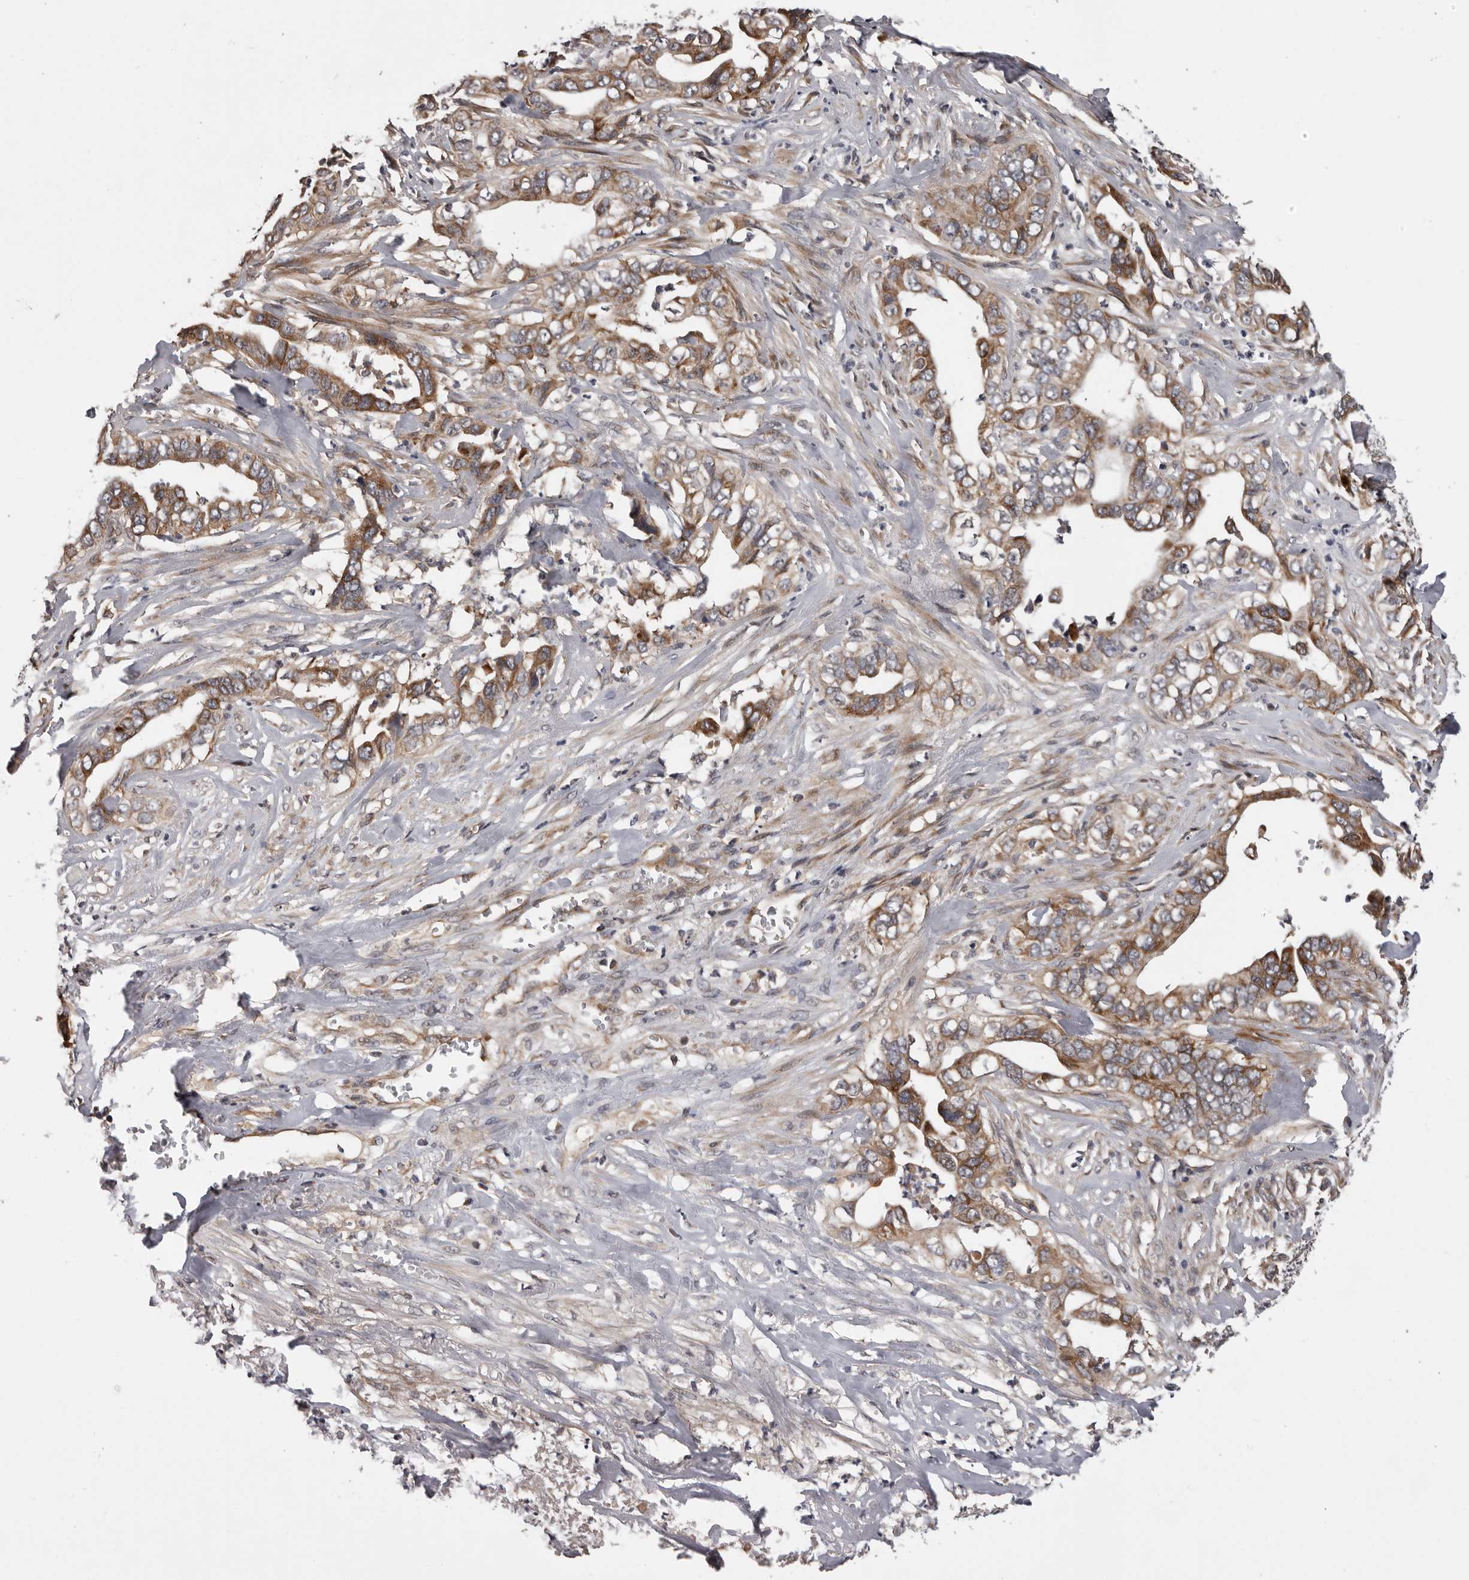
{"staining": {"intensity": "moderate", "quantity": ">75%", "location": "cytoplasmic/membranous"}, "tissue": "liver cancer", "cell_type": "Tumor cells", "image_type": "cancer", "snomed": [{"axis": "morphology", "description": "Cholangiocarcinoma"}, {"axis": "topography", "description": "Liver"}], "caption": "IHC of human liver cancer (cholangiocarcinoma) reveals medium levels of moderate cytoplasmic/membranous positivity in about >75% of tumor cells. The protein is stained brown, and the nuclei are stained in blue (DAB IHC with brightfield microscopy, high magnification).", "gene": "VPS37A", "patient": {"sex": "female", "age": 79}}